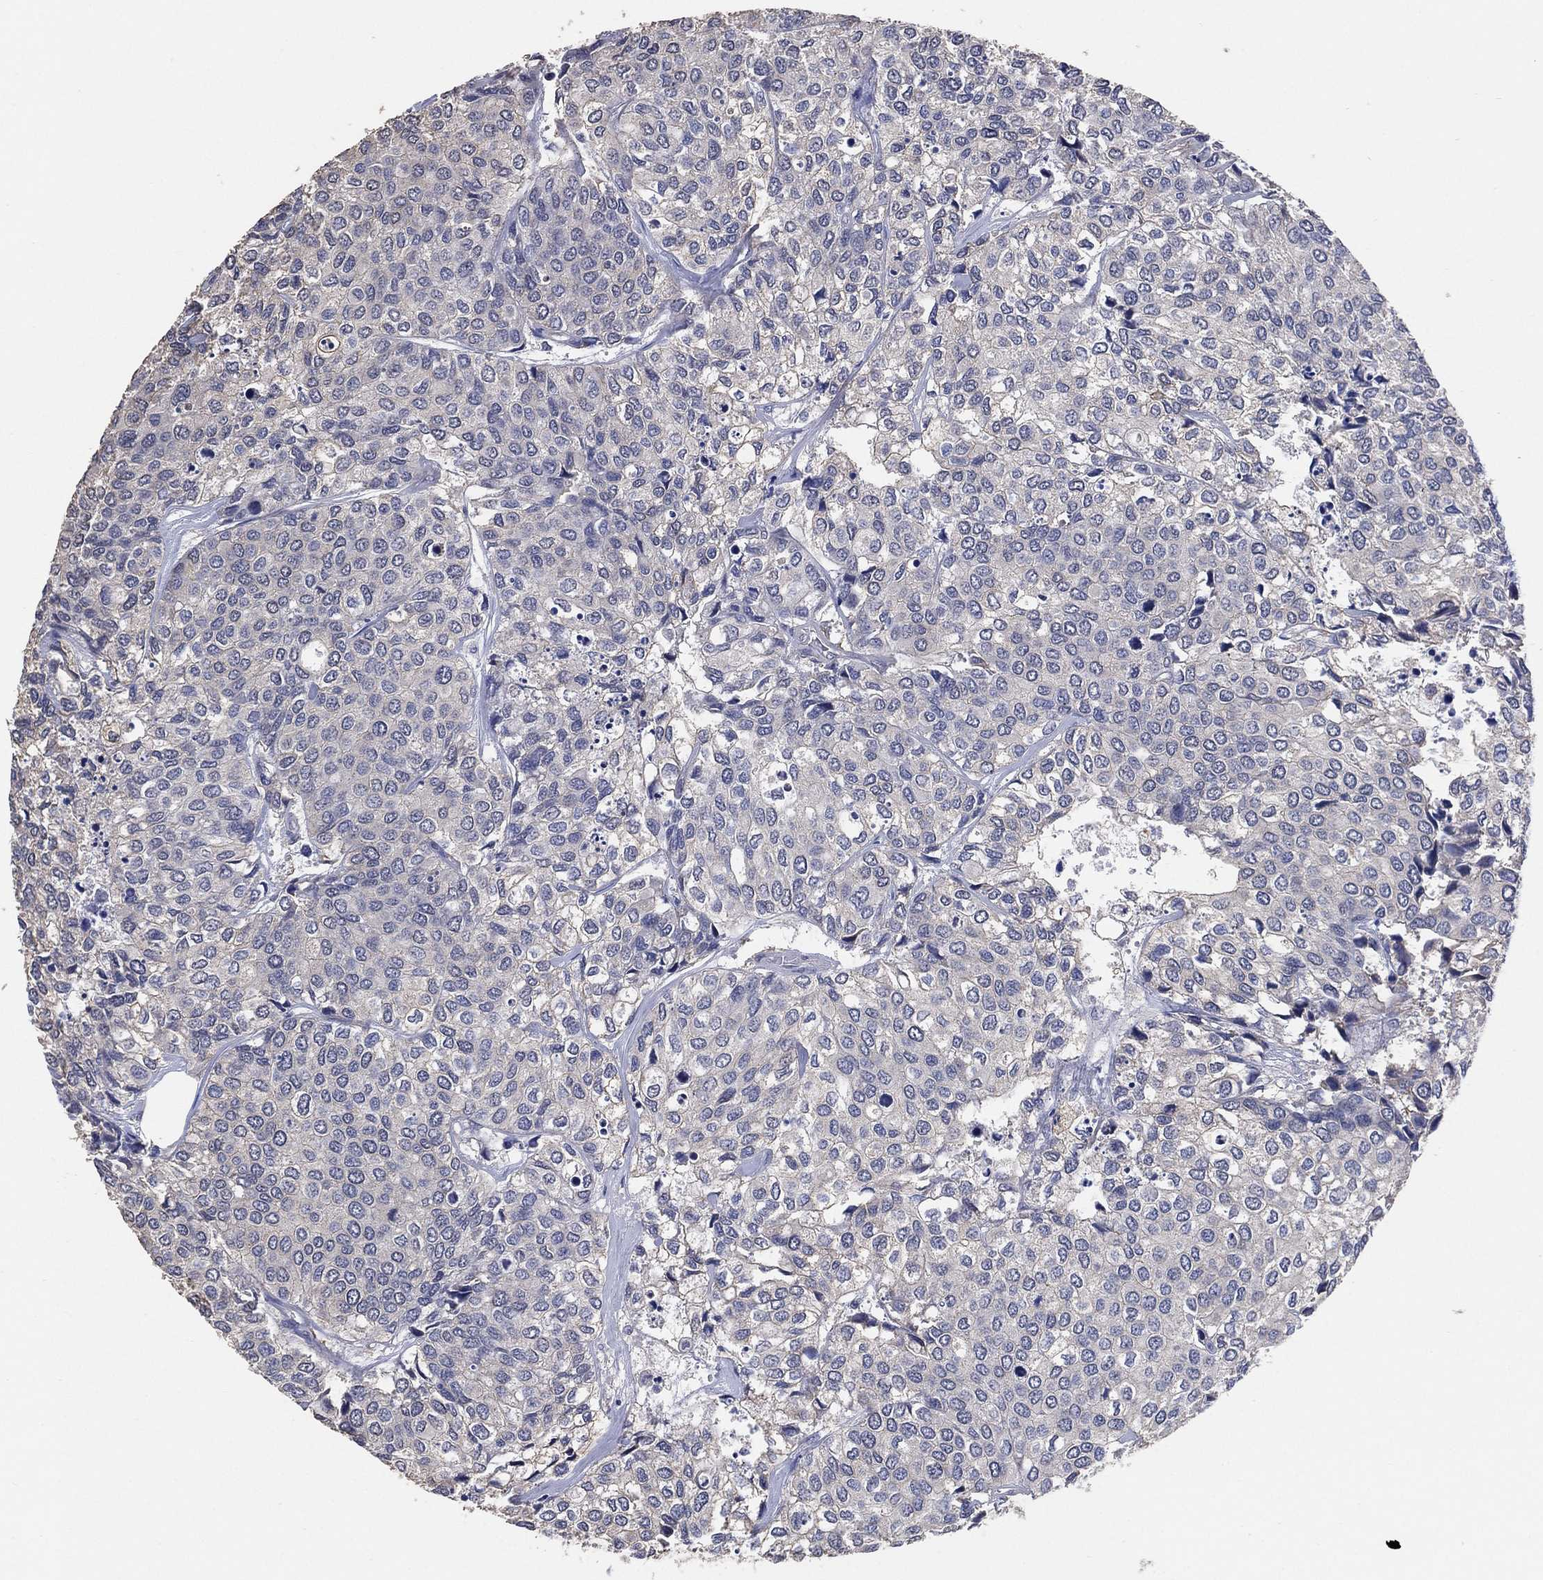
{"staining": {"intensity": "negative", "quantity": "none", "location": "none"}, "tissue": "urothelial cancer", "cell_type": "Tumor cells", "image_type": "cancer", "snomed": [{"axis": "morphology", "description": "Urothelial carcinoma, High grade"}, {"axis": "topography", "description": "Urinary bladder"}], "caption": "There is no significant staining in tumor cells of urothelial carcinoma (high-grade). (Brightfield microscopy of DAB (3,3'-diaminobenzidine) immunohistochemistry at high magnification).", "gene": "KLK5", "patient": {"sex": "male", "age": 73}}